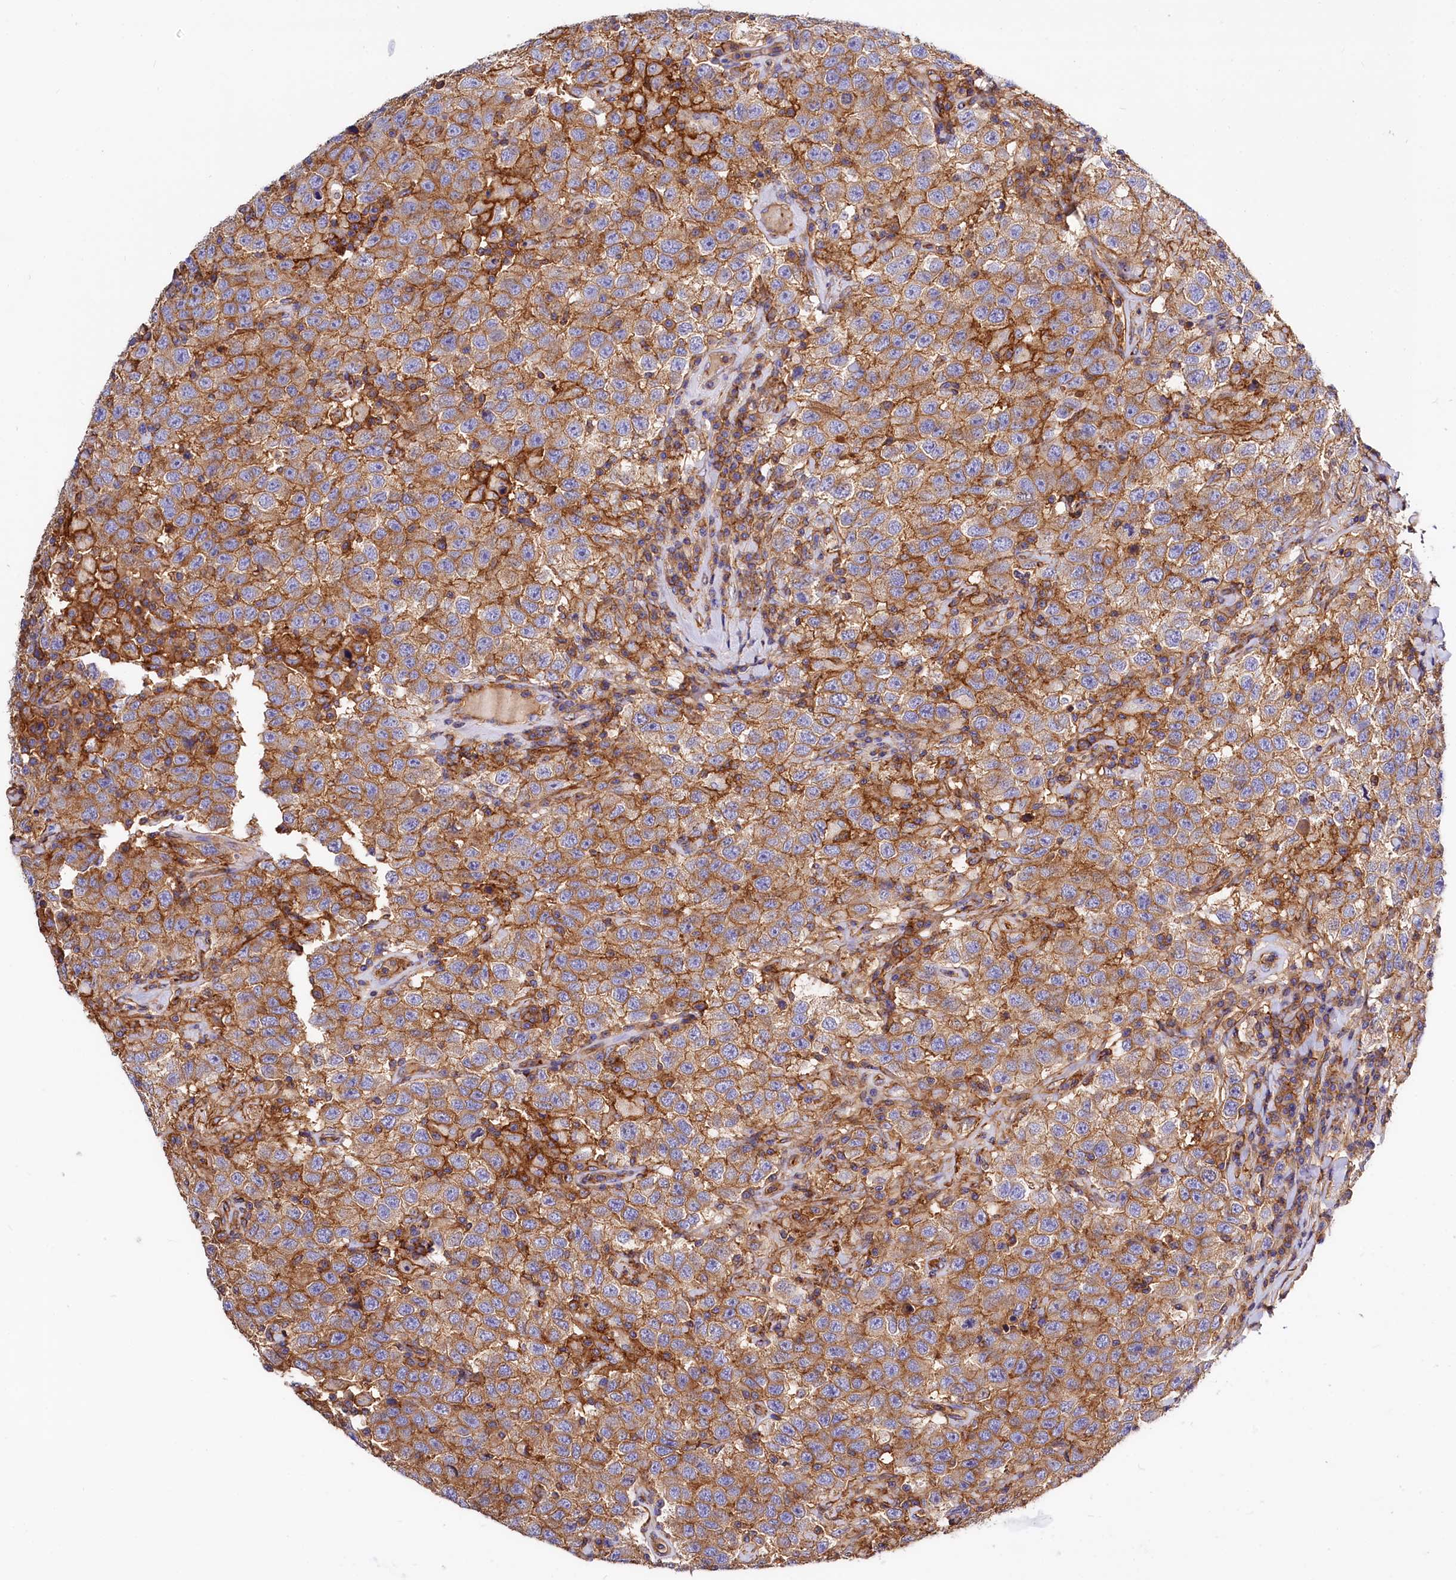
{"staining": {"intensity": "moderate", "quantity": ">75%", "location": "cytoplasmic/membranous"}, "tissue": "testis cancer", "cell_type": "Tumor cells", "image_type": "cancer", "snomed": [{"axis": "morphology", "description": "Seminoma, NOS"}, {"axis": "topography", "description": "Testis"}], "caption": "Testis cancer (seminoma) stained with IHC reveals moderate cytoplasmic/membranous positivity in approximately >75% of tumor cells.", "gene": "ANO6", "patient": {"sex": "male", "age": 41}}